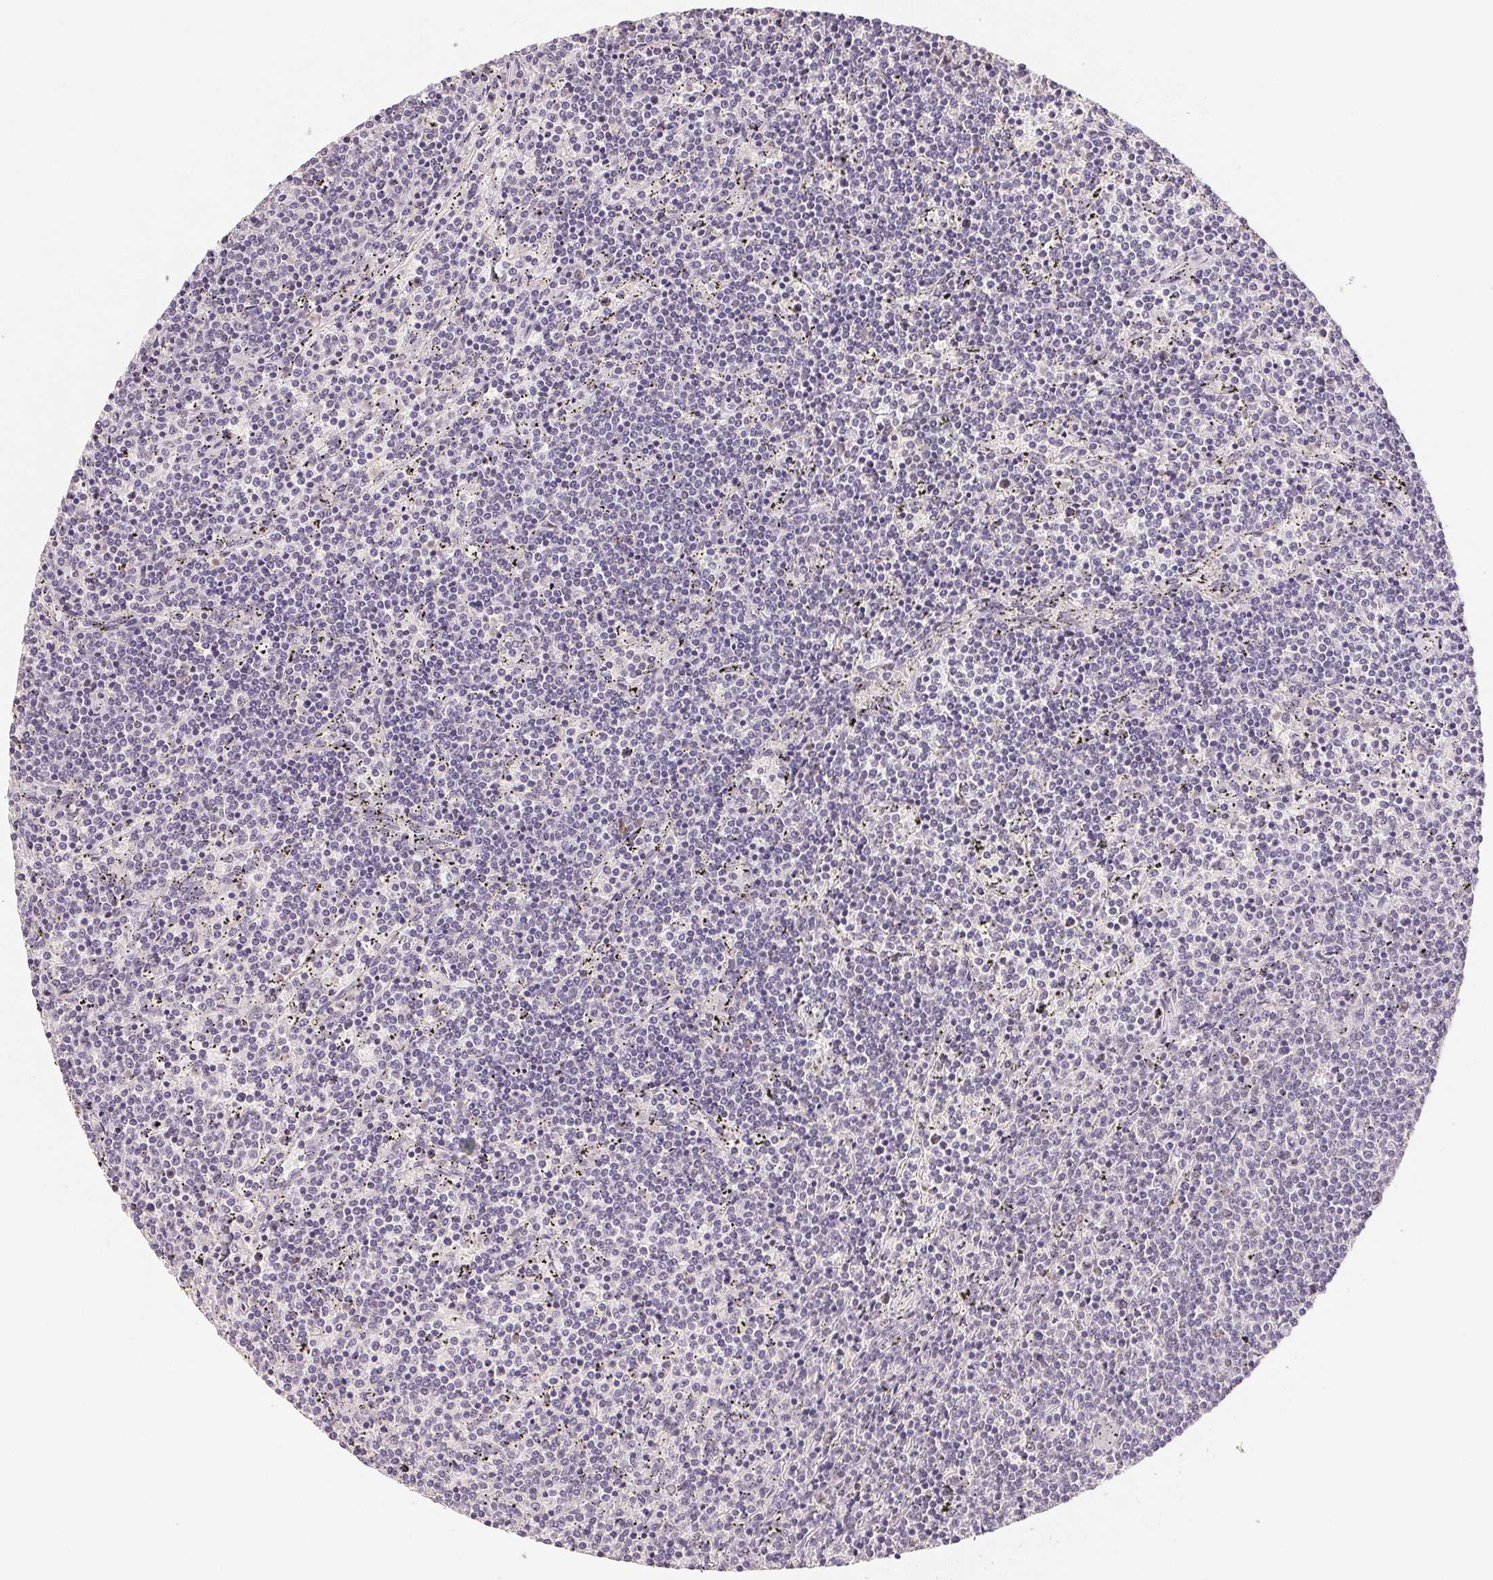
{"staining": {"intensity": "negative", "quantity": "none", "location": "none"}, "tissue": "lymphoma", "cell_type": "Tumor cells", "image_type": "cancer", "snomed": [{"axis": "morphology", "description": "Malignant lymphoma, non-Hodgkin's type, Low grade"}, {"axis": "topography", "description": "Spleen"}], "caption": "A histopathology image of human low-grade malignant lymphoma, non-Hodgkin's type is negative for staining in tumor cells.", "gene": "POLR3G", "patient": {"sex": "female", "age": 50}}